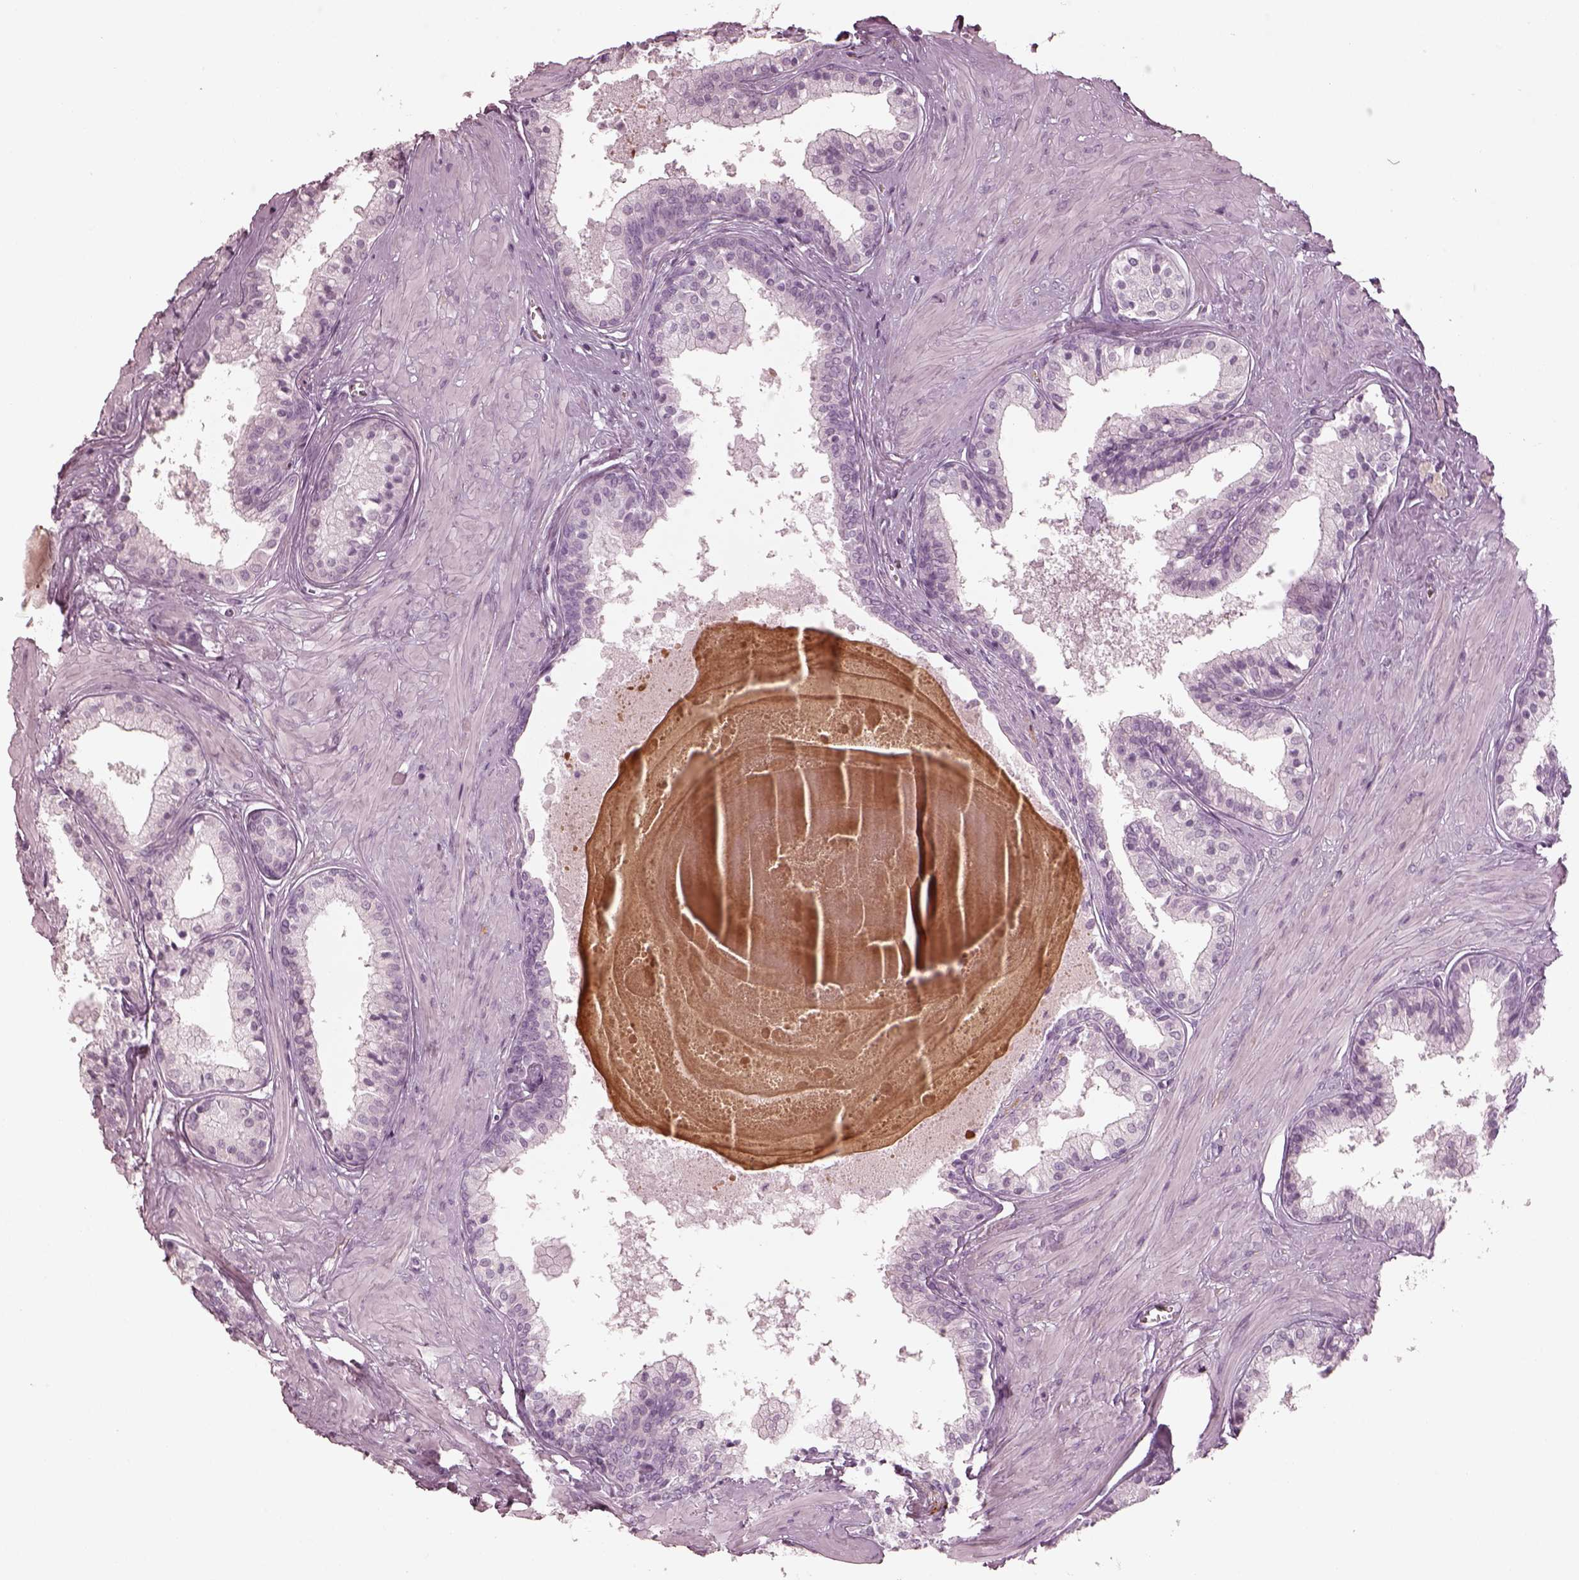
{"staining": {"intensity": "negative", "quantity": "none", "location": "none"}, "tissue": "prostate", "cell_type": "Glandular cells", "image_type": "normal", "snomed": [{"axis": "morphology", "description": "Normal tissue, NOS"}, {"axis": "topography", "description": "Prostate"}], "caption": "This is an immunohistochemistry micrograph of benign human prostate. There is no expression in glandular cells.", "gene": "ENSG00000289258", "patient": {"sex": "male", "age": 61}}